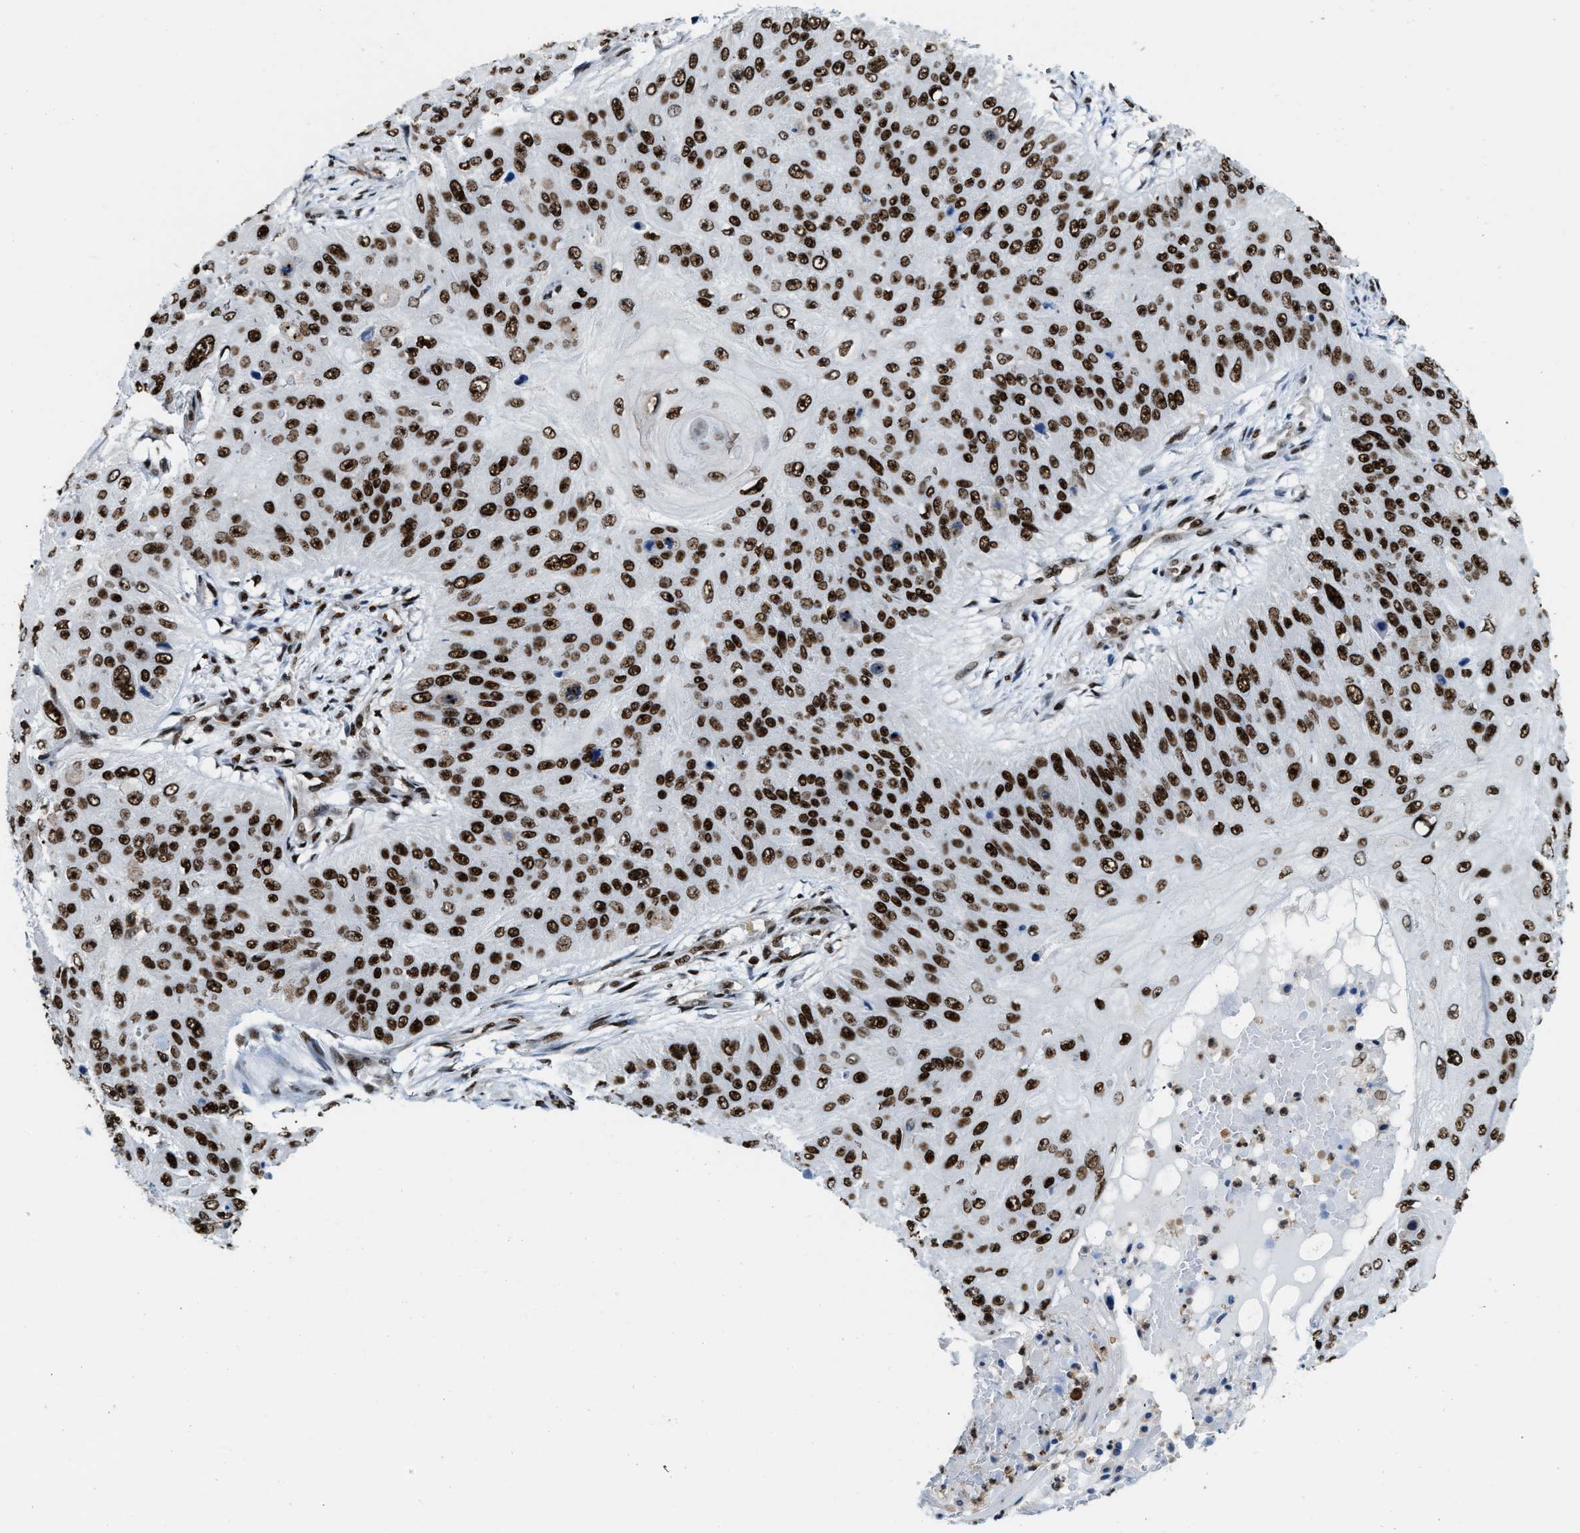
{"staining": {"intensity": "strong", "quantity": ">75%", "location": "nuclear"}, "tissue": "skin cancer", "cell_type": "Tumor cells", "image_type": "cancer", "snomed": [{"axis": "morphology", "description": "Squamous cell carcinoma, NOS"}, {"axis": "topography", "description": "Skin"}], "caption": "Immunohistochemical staining of skin squamous cell carcinoma reveals high levels of strong nuclear protein staining in approximately >75% of tumor cells.", "gene": "NUMA1", "patient": {"sex": "female", "age": 80}}